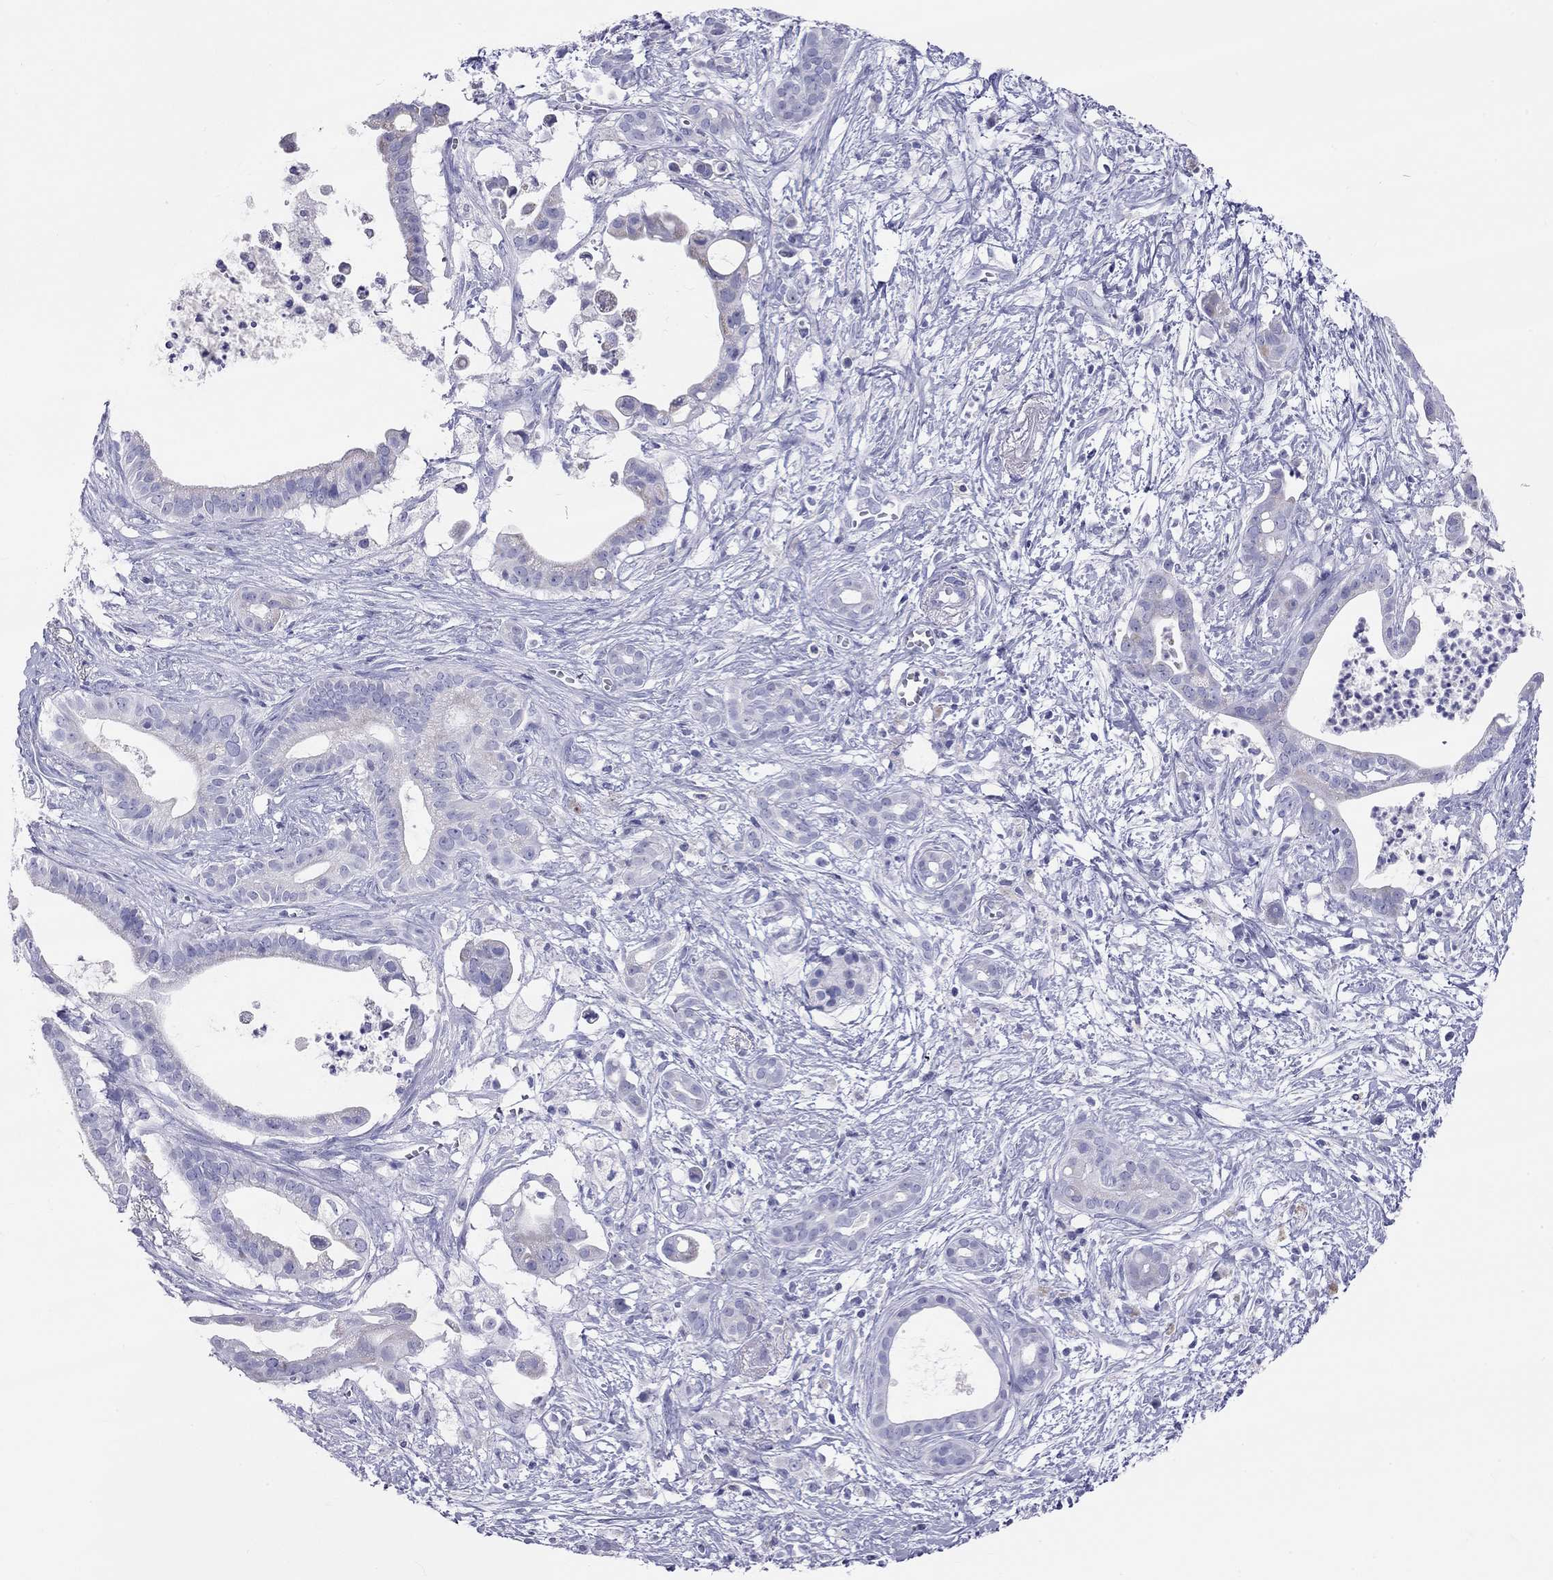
{"staining": {"intensity": "negative", "quantity": "none", "location": "none"}, "tissue": "pancreatic cancer", "cell_type": "Tumor cells", "image_type": "cancer", "snomed": [{"axis": "morphology", "description": "Adenocarcinoma, NOS"}, {"axis": "topography", "description": "Pancreas"}], "caption": "Pancreatic cancer (adenocarcinoma) was stained to show a protein in brown. There is no significant staining in tumor cells.", "gene": "DPY19L2", "patient": {"sex": "male", "age": 61}}